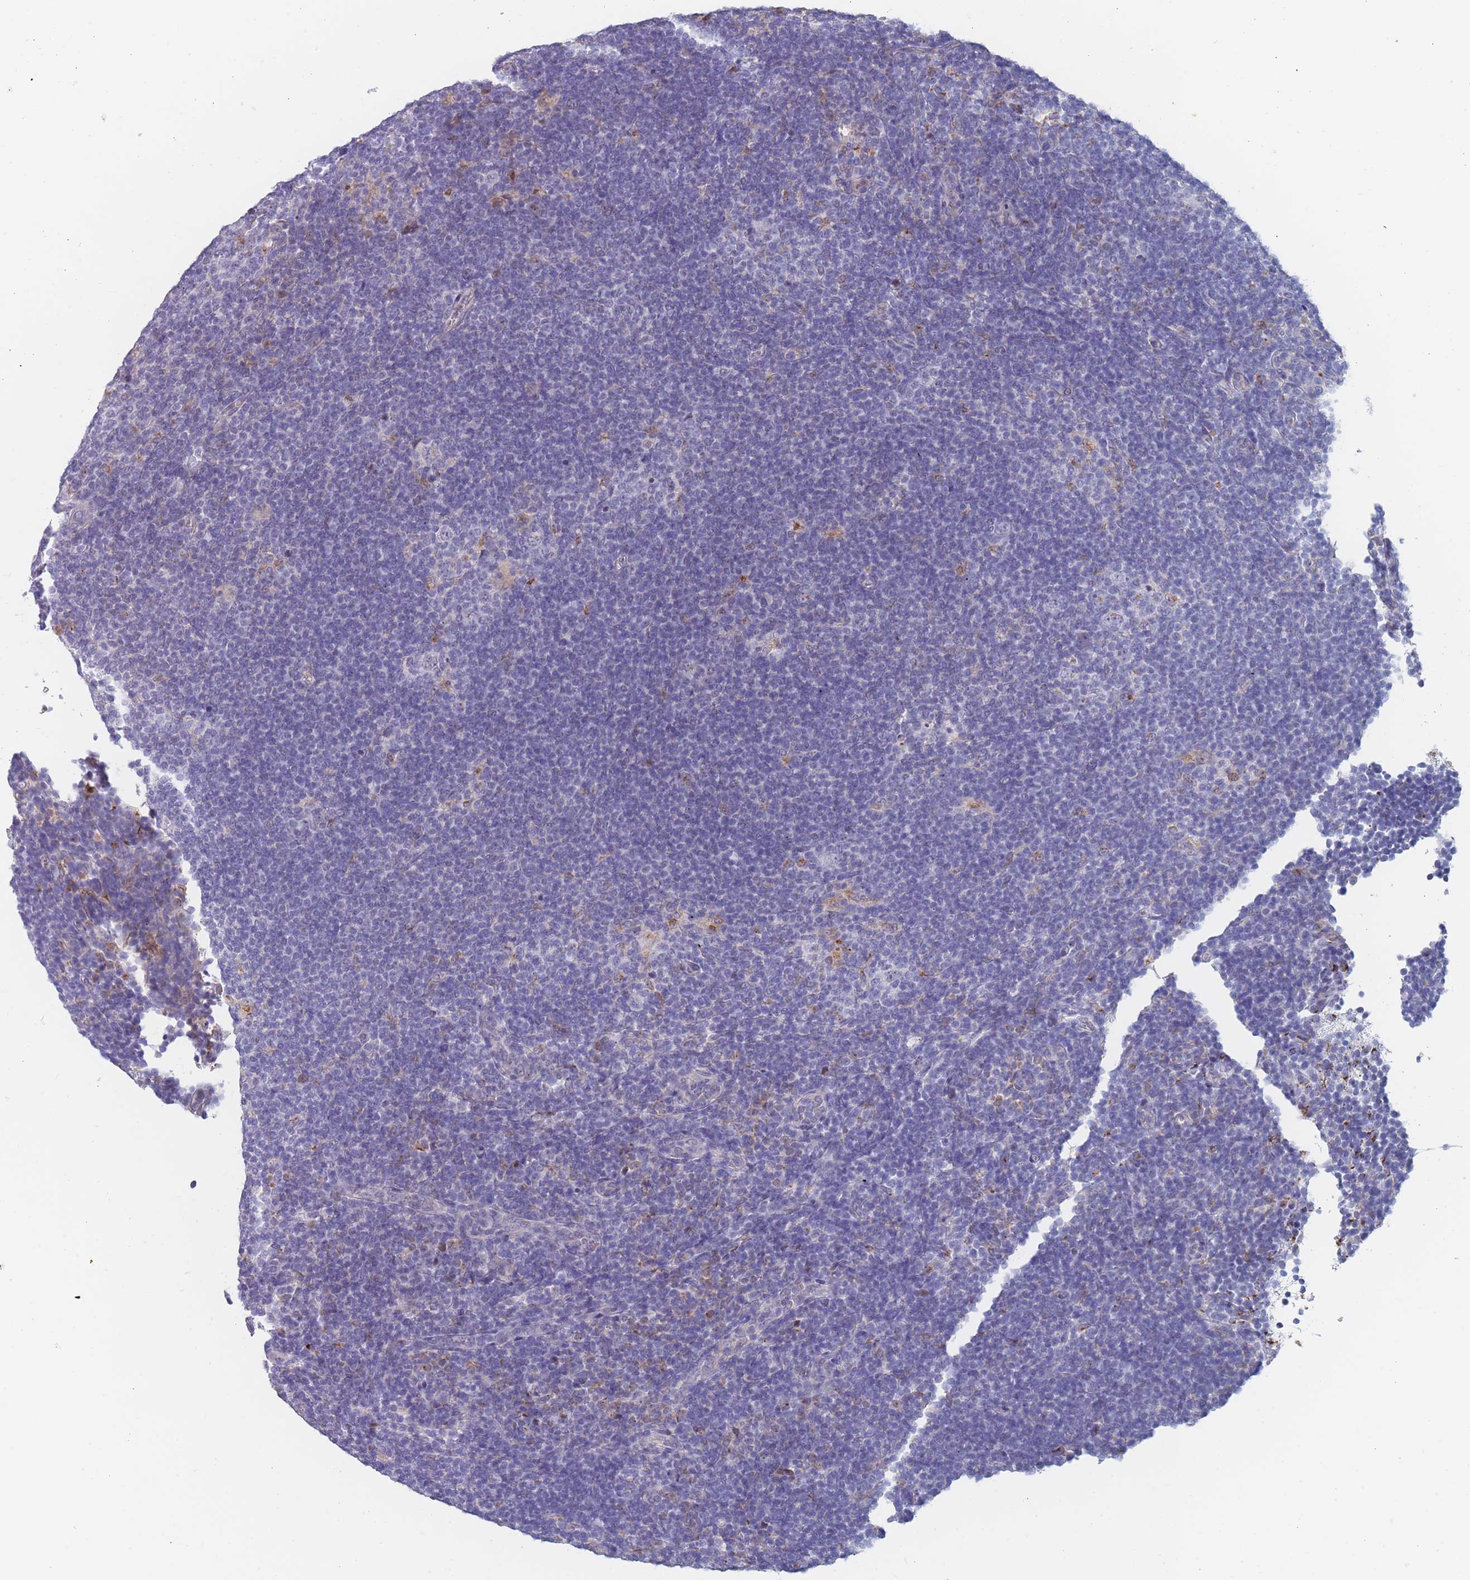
{"staining": {"intensity": "negative", "quantity": "none", "location": "none"}, "tissue": "lymphoma", "cell_type": "Tumor cells", "image_type": "cancer", "snomed": [{"axis": "morphology", "description": "Hodgkin's disease, NOS"}, {"axis": "topography", "description": "Lymph node"}], "caption": "DAB immunohistochemical staining of human Hodgkin's disease displays no significant positivity in tumor cells.", "gene": "TMED10", "patient": {"sex": "female", "age": 57}}